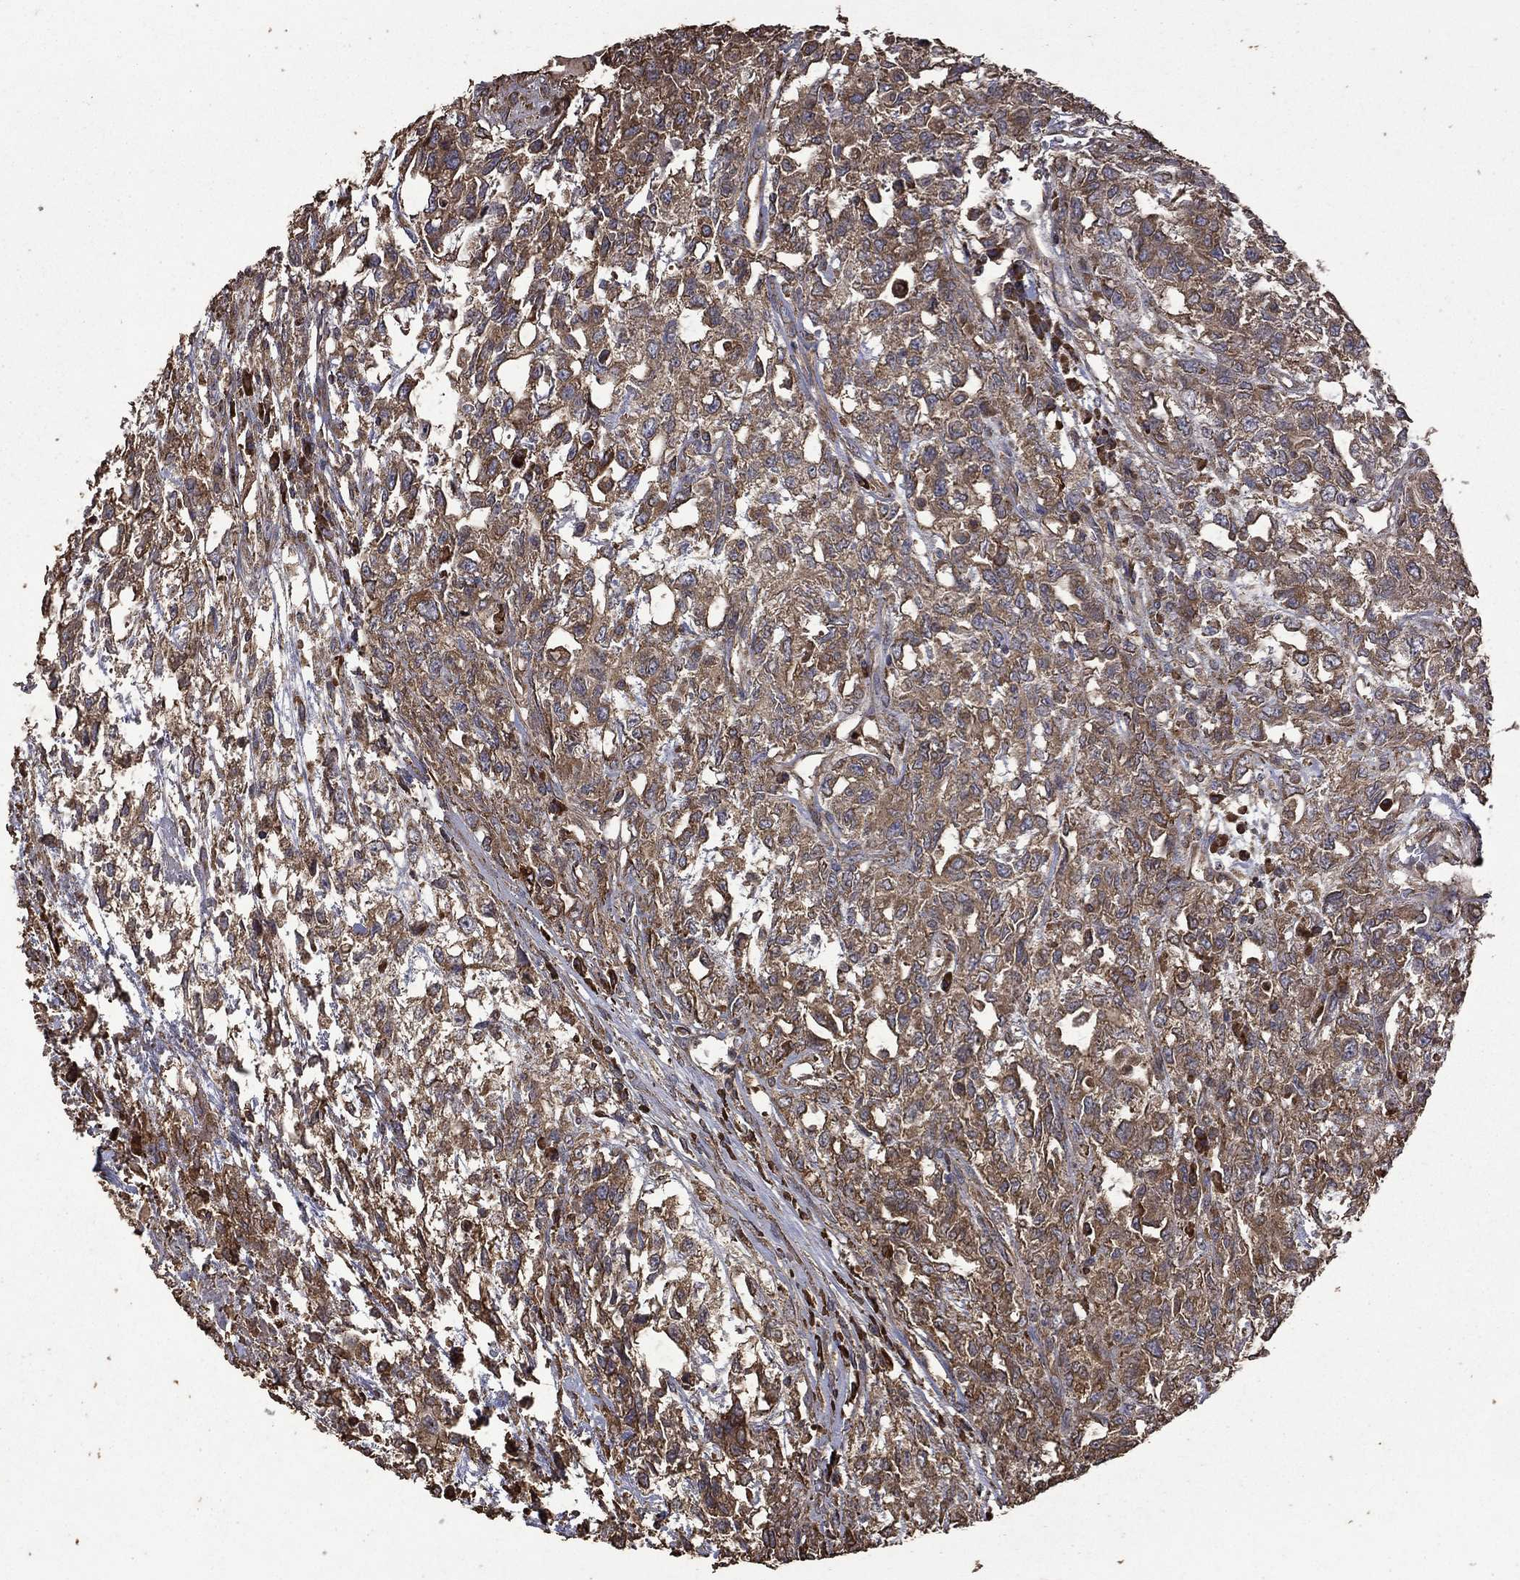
{"staining": {"intensity": "moderate", "quantity": ">75%", "location": "cytoplasmic/membranous"}, "tissue": "testis cancer", "cell_type": "Tumor cells", "image_type": "cancer", "snomed": [{"axis": "morphology", "description": "Seminoma, NOS"}, {"axis": "topography", "description": "Testis"}], "caption": "Protein expression analysis of testis cancer exhibits moderate cytoplasmic/membranous expression in about >75% of tumor cells. (Stains: DAB in brown, nuclei in blue, Microscopy: brightfield microscopy at high magnification).", "gene": "METTL27", "patient": {"sex": "male", "age": 52}}